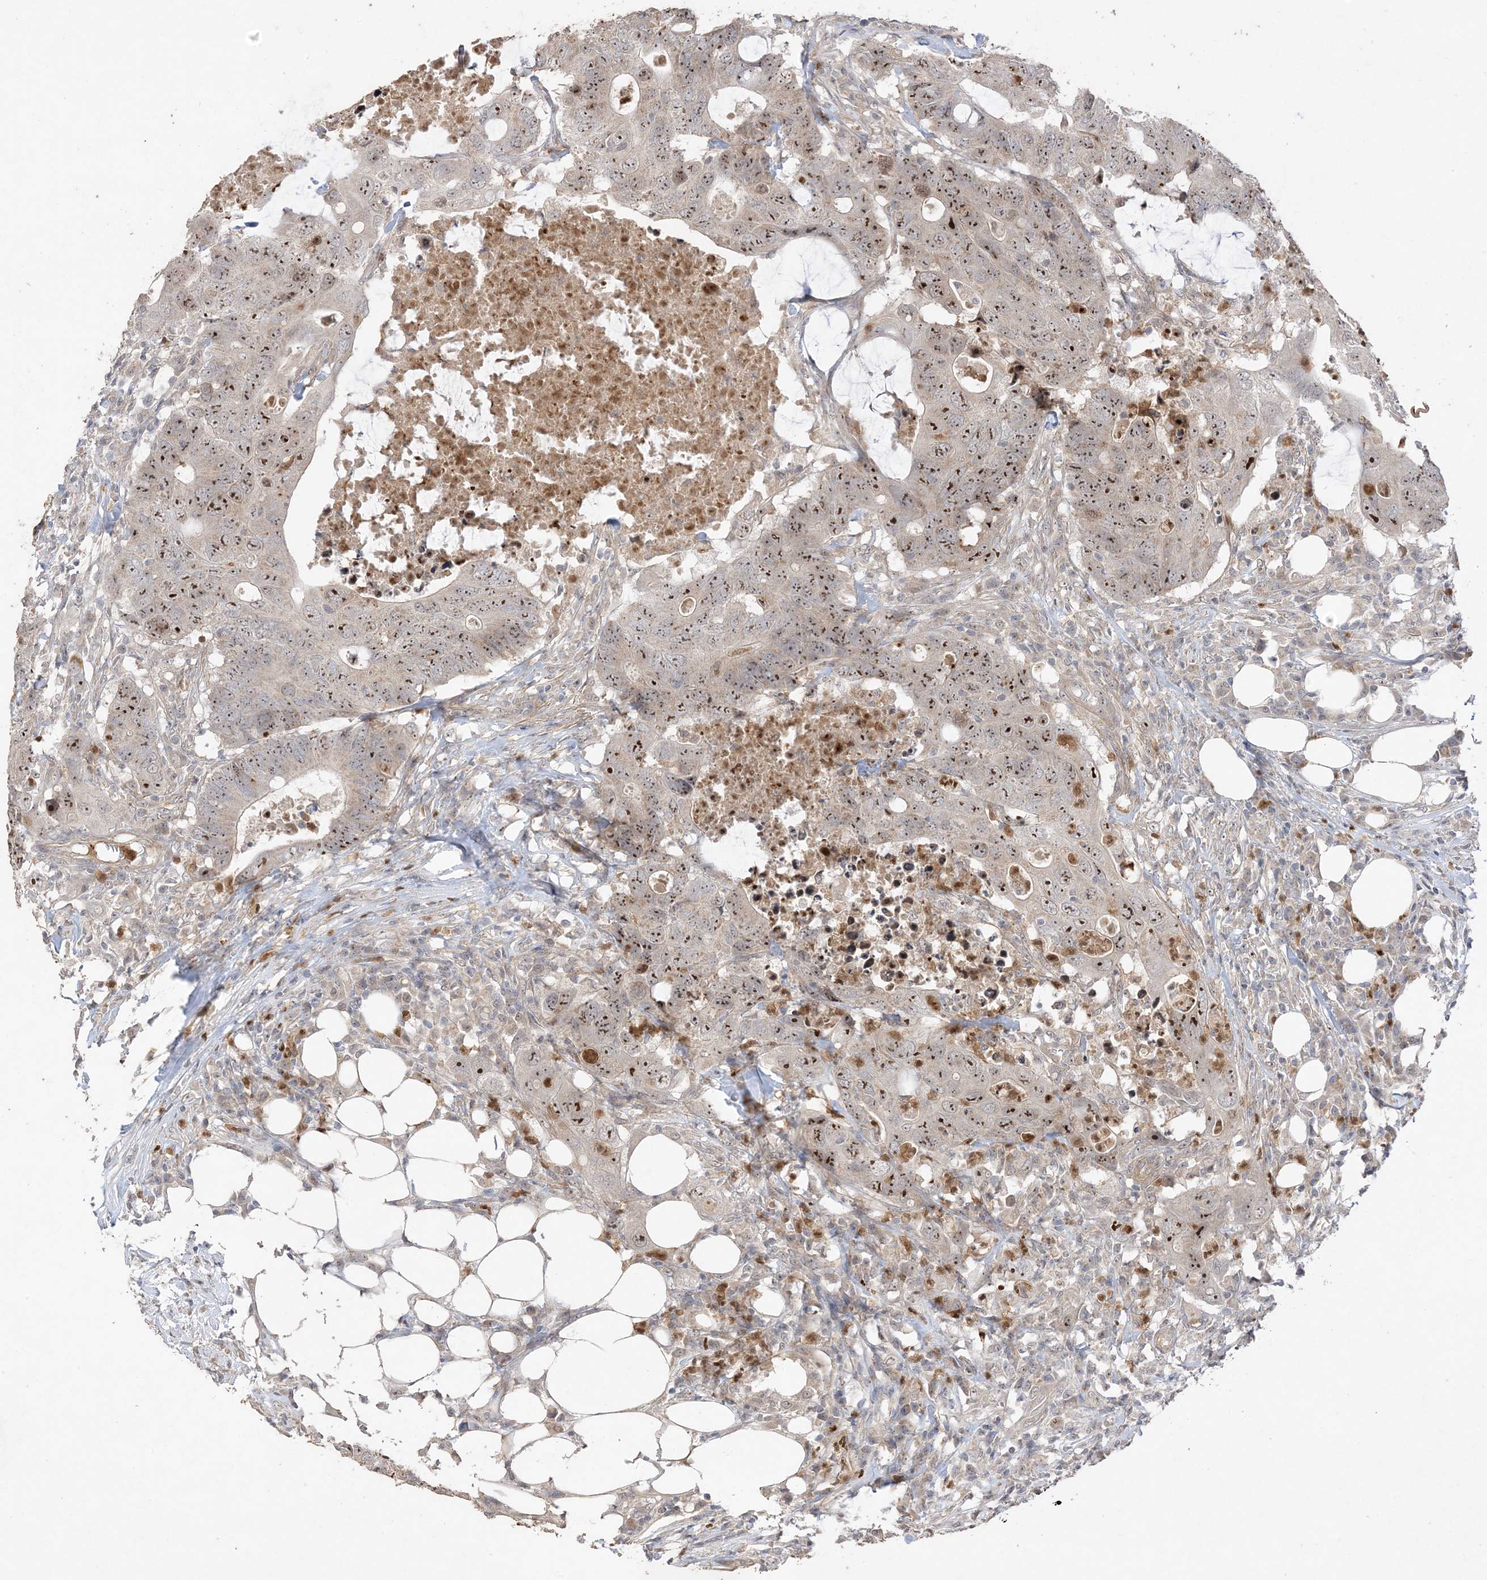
{"staining": {"intensity": "moderate", "quantity": ">75%", "location": "nuclear"}, "tissue": "colorectal cancer", "cell_type": "Tumor cells", "image_type": "cancer", "snomed": [{"axis": "morphology", "description": "Adenocarcinoma, NOS"}, {"axis": "topography", "description": "Colon"}], "caption": "Colorectal adenocarcinoma stained with a brown dye displays moderate nuclear positive staining in about >75% of tumor cells.", "gene": "DDX18", "patient": {"sex": "male", "age": 71}}